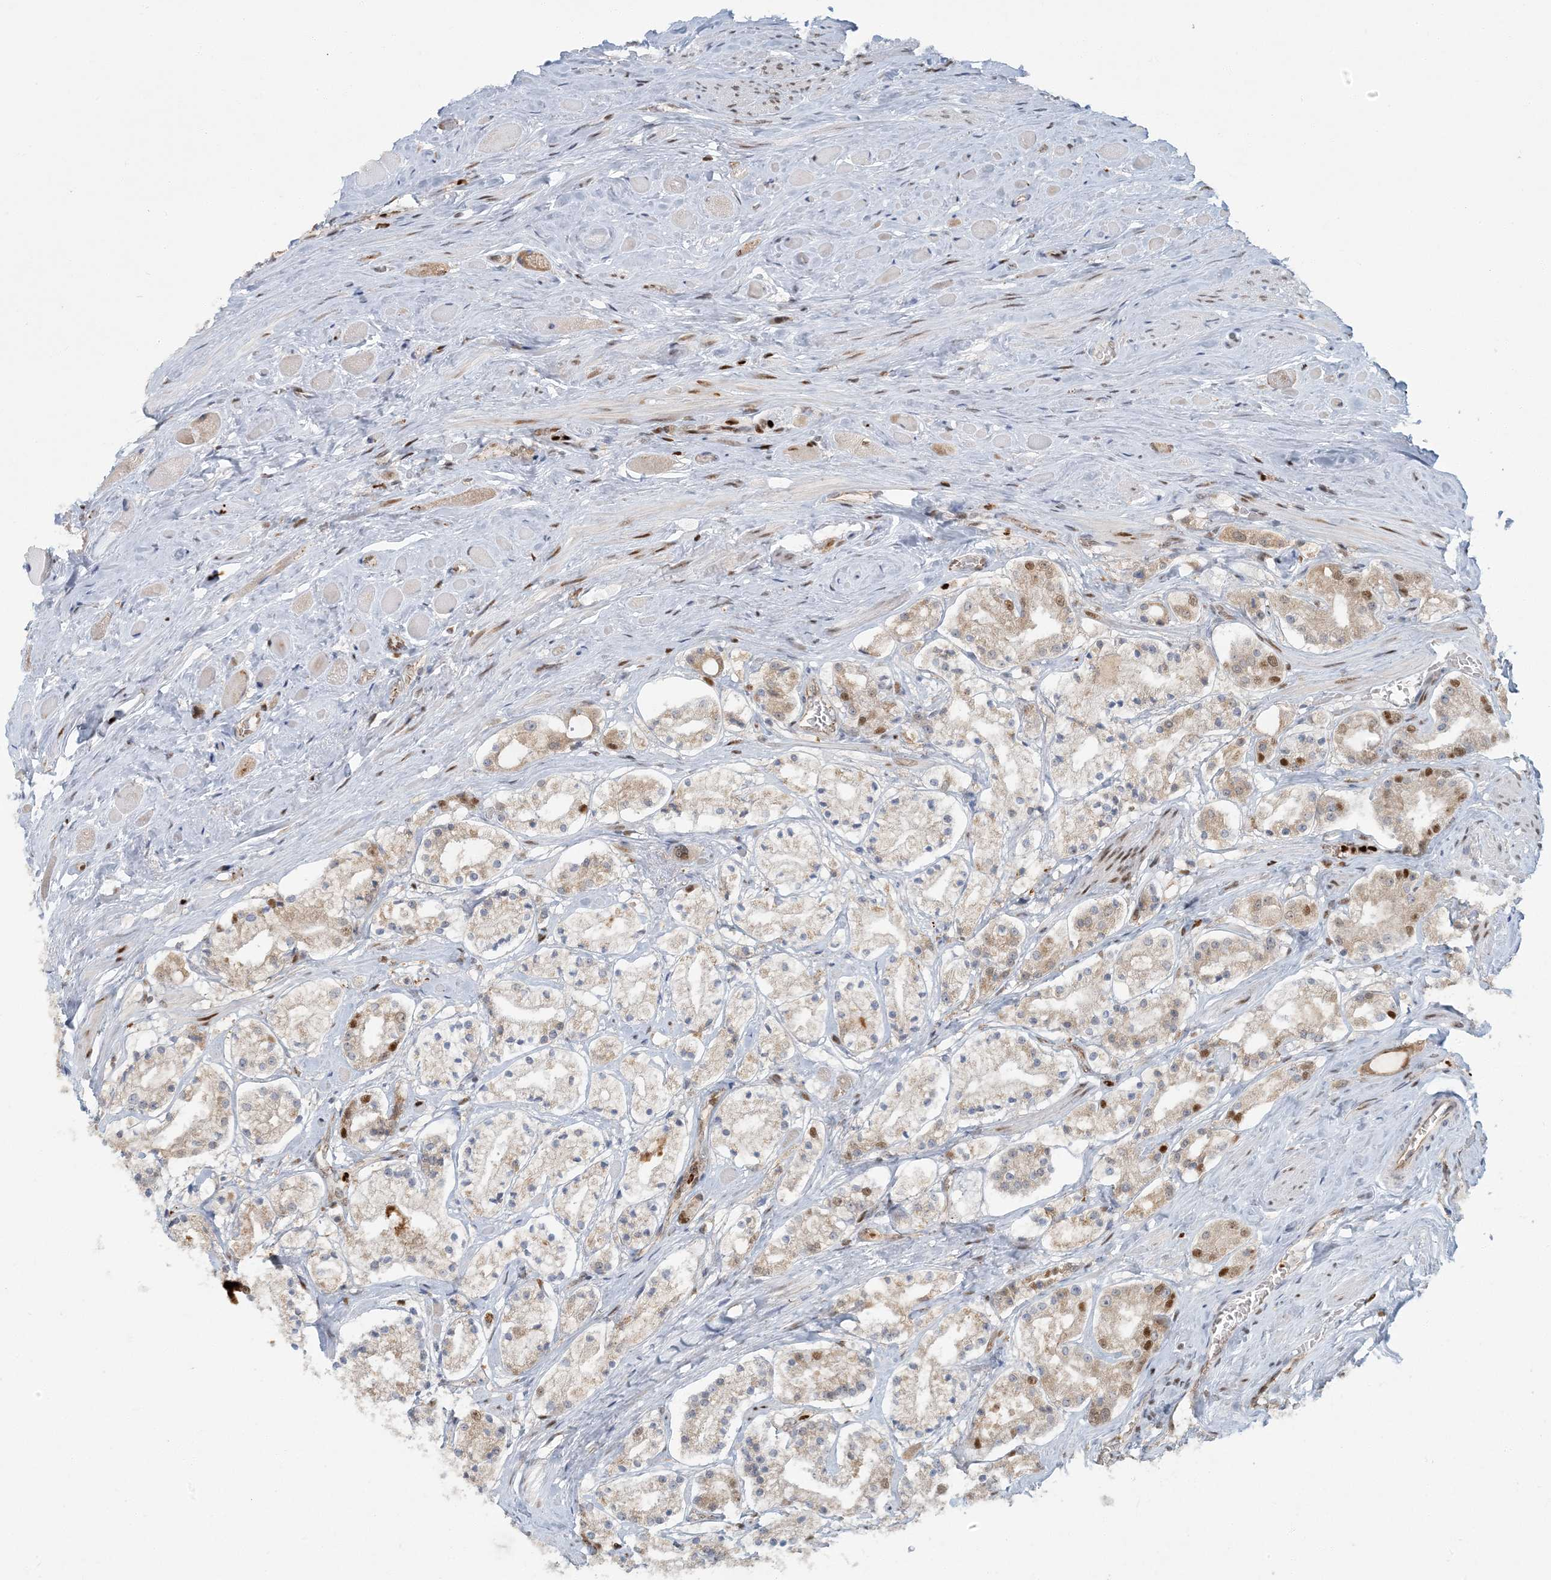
{"staining": {"intensity": "moderate", "quantity": "25%-75%", "location": "nuclear"}, "tissue": "prostate cancer", "cell_type": "Tumor cells", "image_type": "cancer", "snomed": [{"axis": "morphology", "description": "Adenocarcinoma, High grade"}, {"axis": "topography", "description": "Prostate"}], "caption": "Prostate cancer stained with a brown dye exhibits moderate nuclear positive expression in about 25%-75% of tumor cells.", "gene": "AK9", "patient": {"sex": "male", "age": 64}}